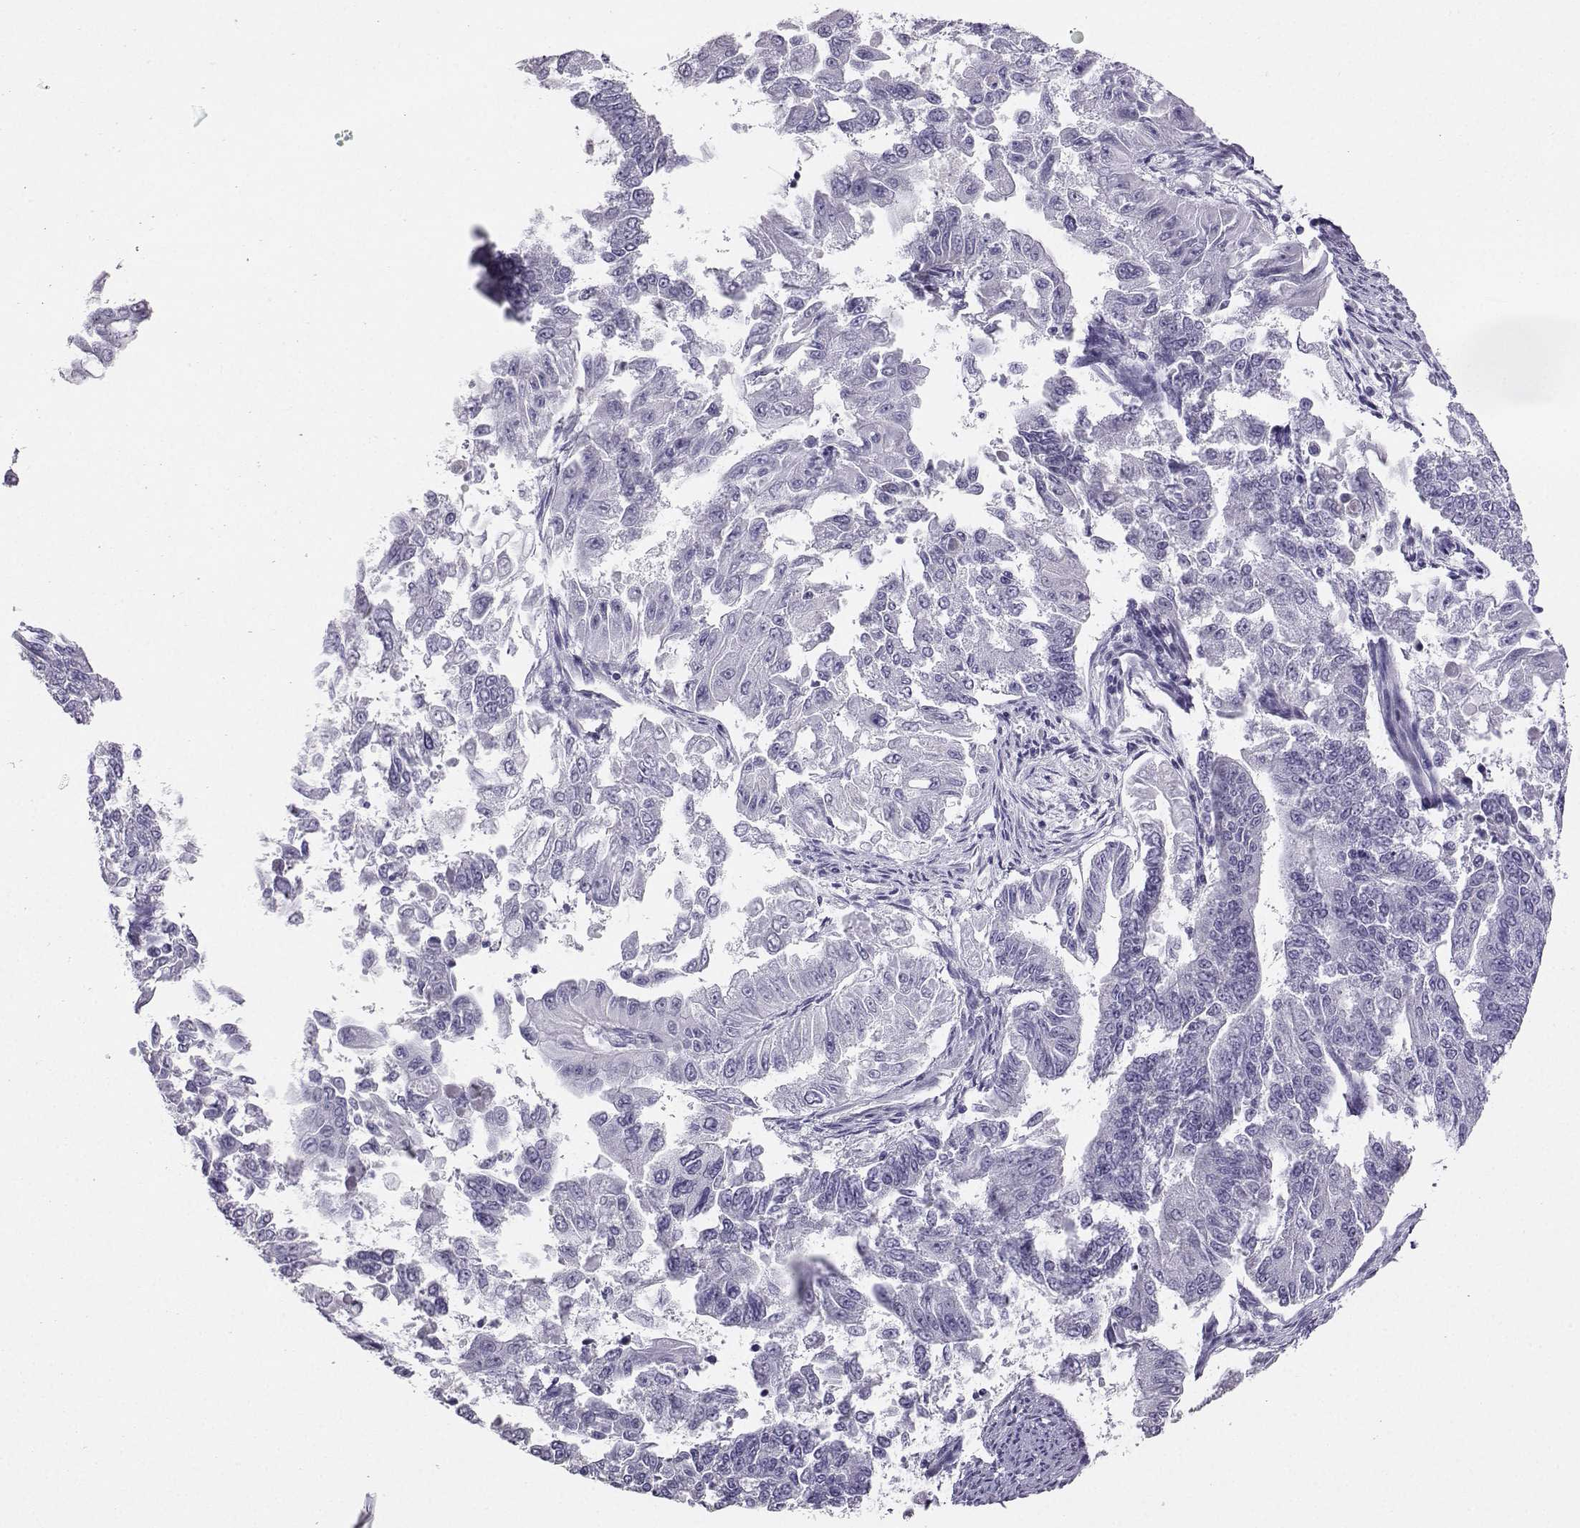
{"staining": {"intensity": "negative", "quantity": "none", "location": "none"}, "tissue": "endometrial cancer", "cell_type": "Tumor cells", "image_type": "cancer", "snomed": [{"axis": "morphology", "description": "Adenocarcinoma, NOS"}, {"axis": "topography", "description": "Uterus"}], "caption": "This histopathology image is of endometrial cancer stained with IHC to label a protein in brown with the nuclei are counter-stained blue. There is no staining in tumor cells.", "gene": "AVP", "patient": {"sex": "female", "age": 59}}